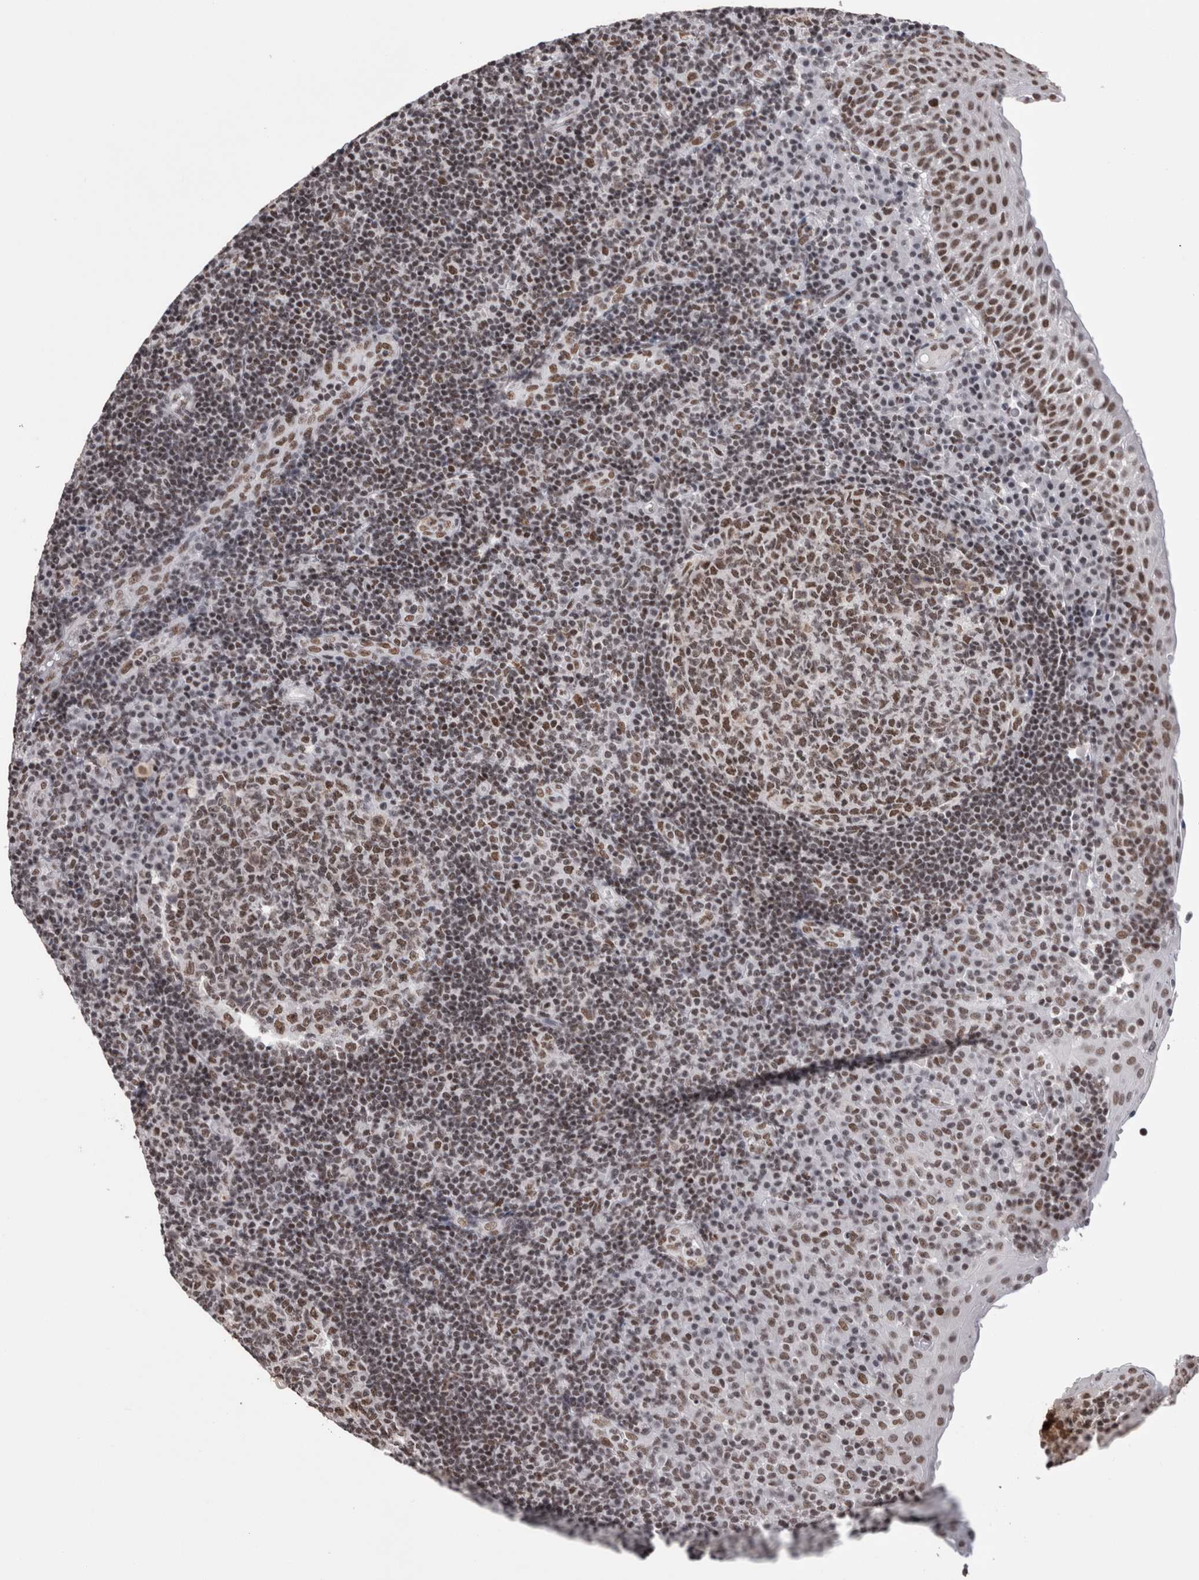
{"staining": {"intensity": "moderate", "quantity": ">75%", "location": "nuclear"}, "tissue": "tonsil", "cell_type": "Germinal center cells", "image_type": "normal", "snomed": [{"axis": "morphology", "description": "Normal tissue, NOS"}, {"axis": "topography", "description": "Tonsil"}], "caption": "Protein expression analysis of normal human tonsil reveals moderate nuclear expression in approximately >75% of germinal center cells.", "gene": "SMC1A", "patient": {"sex": "female", "age": 40}}